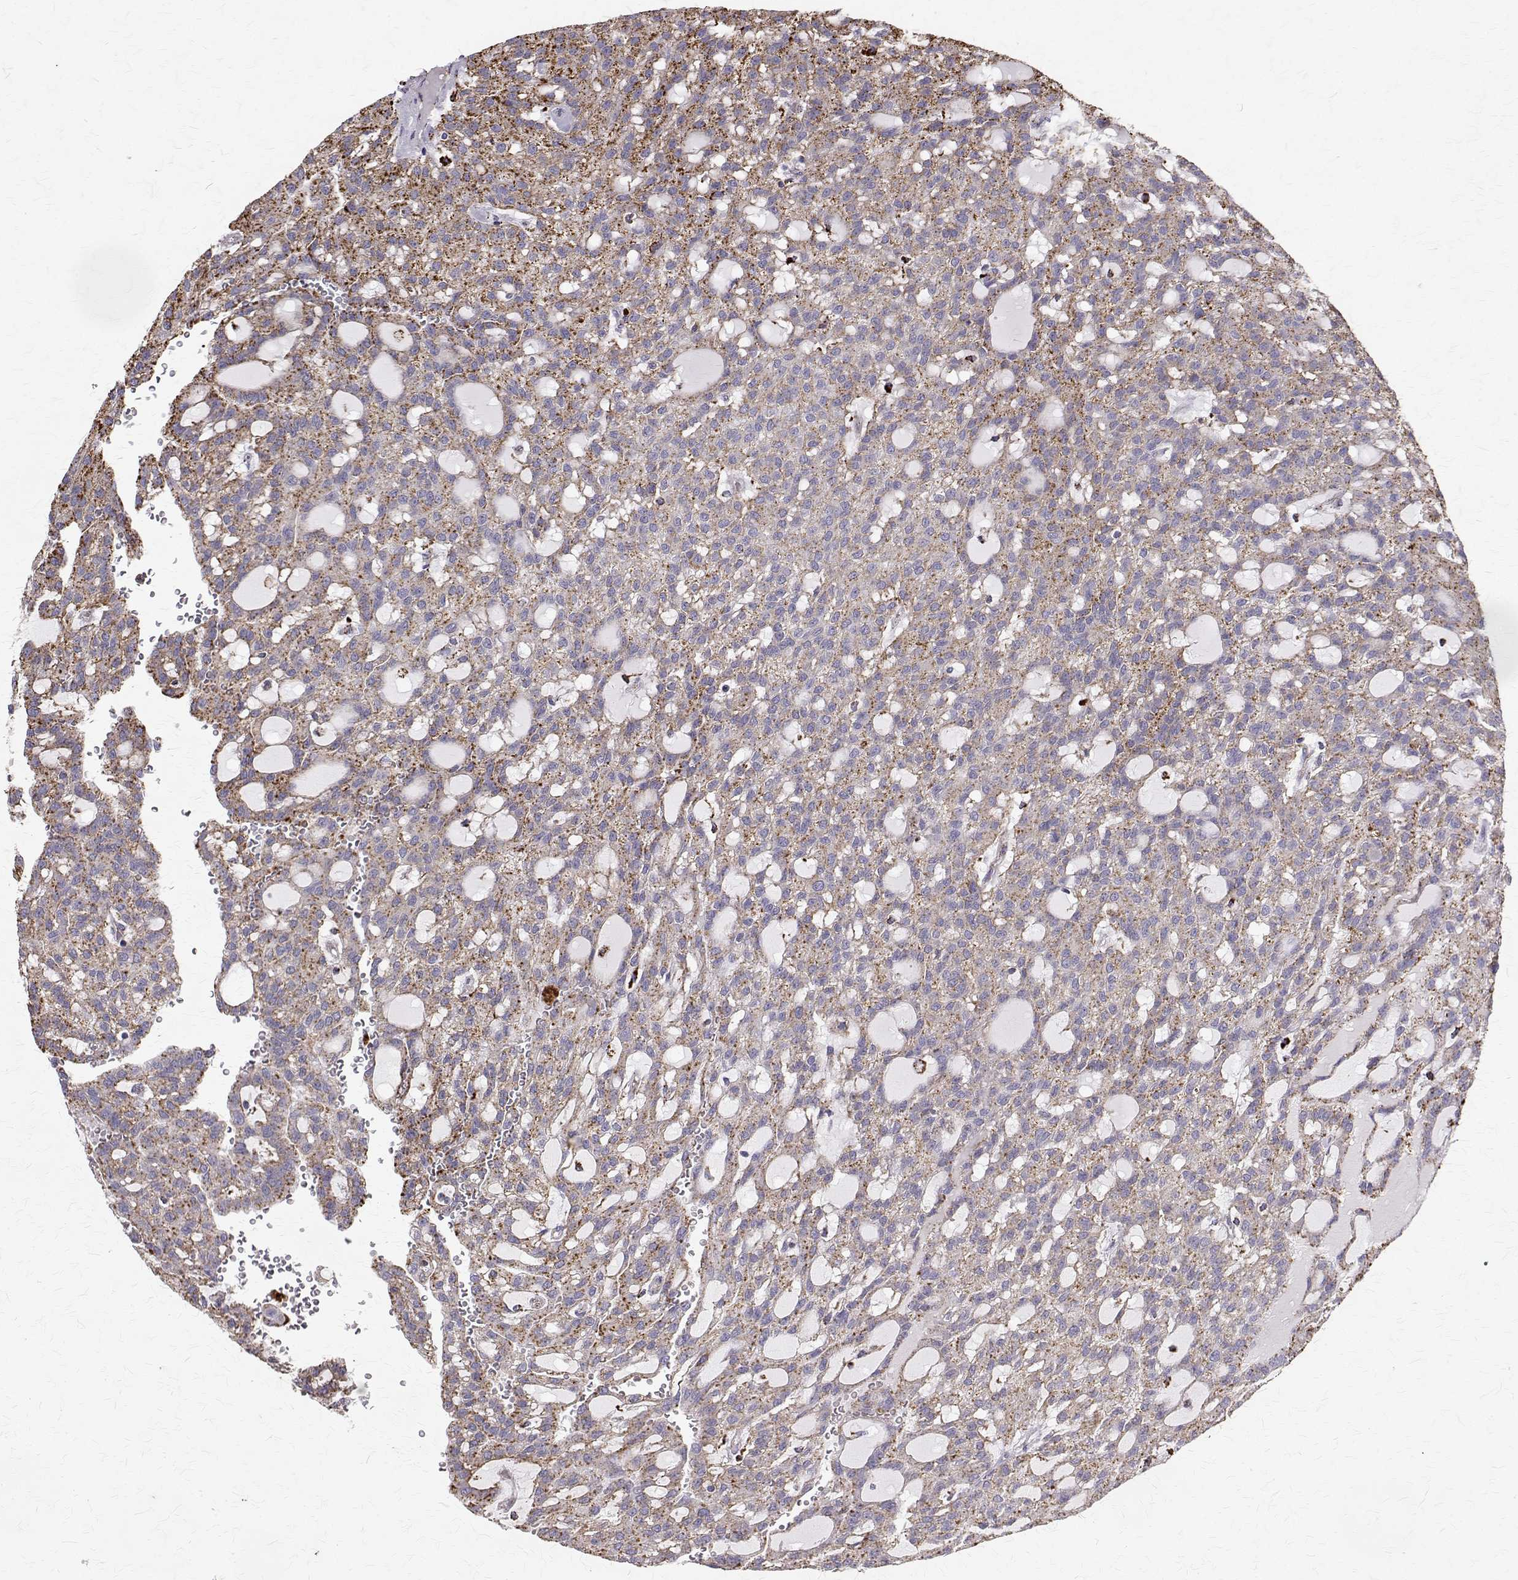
{"staining": {"intensity": "moderate", "quantity": ">75%", "location": "cytoplasmic/membranous"}, "tissue": "renal cancer", "cell_type": "Tumor cells", "image_type": "cancer", "snomed": [{"axis": "morphology", "description": "Adenocarcinoma, NOS"}, {"axis": "topography", "description": "Kidney"}], "caption": "Immunohistochemical staining of human adenocarcinoma (renal) reveals moderate cytoplasmic/membranous protein expression in about >75% of tumor cells. The staining was performed using DAB, with brown indicating positive protein expression. Nuclei are stained blue with hematoxylin.", "gene": "TPP1", "patient": {"sex": "male", "age": 63}}